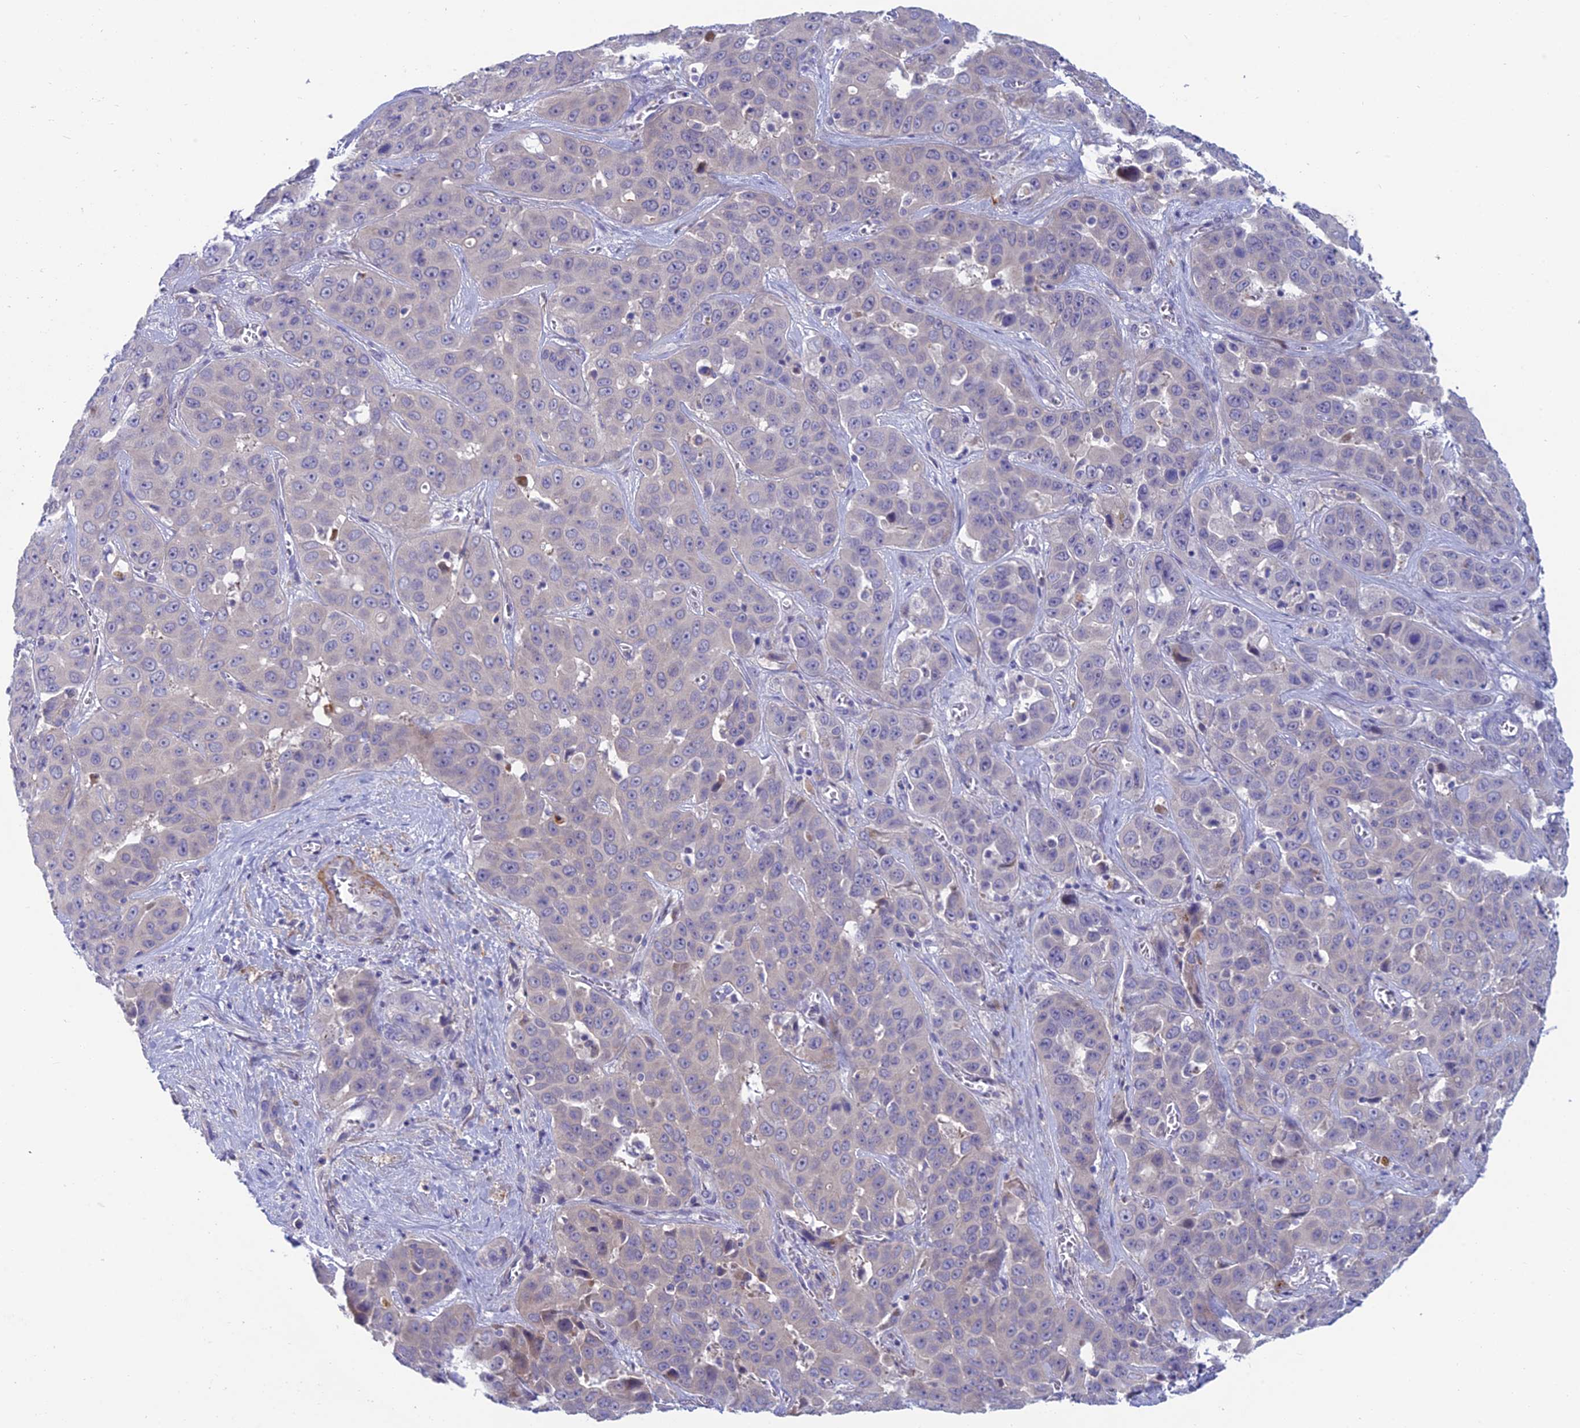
{"staining": {"intensity": "negative", "quantity": "none", "location": "none"}, "tissue": "liver cancer", "cell_type": "Tumor cells", "image_type": "cancer", "snomed": [{"axis": "morphology", "description": "Cholangiocarcinoma"}, {"axis": "topography", "description": "Liver"}], "caption": "Immunohistochemistry image of liver cholangiocarcinoma stained for a protein (brown), which reveals no staining in tumor cells.", "gene": "XPO7", "patient": {"sex": "female", "age": 52}}